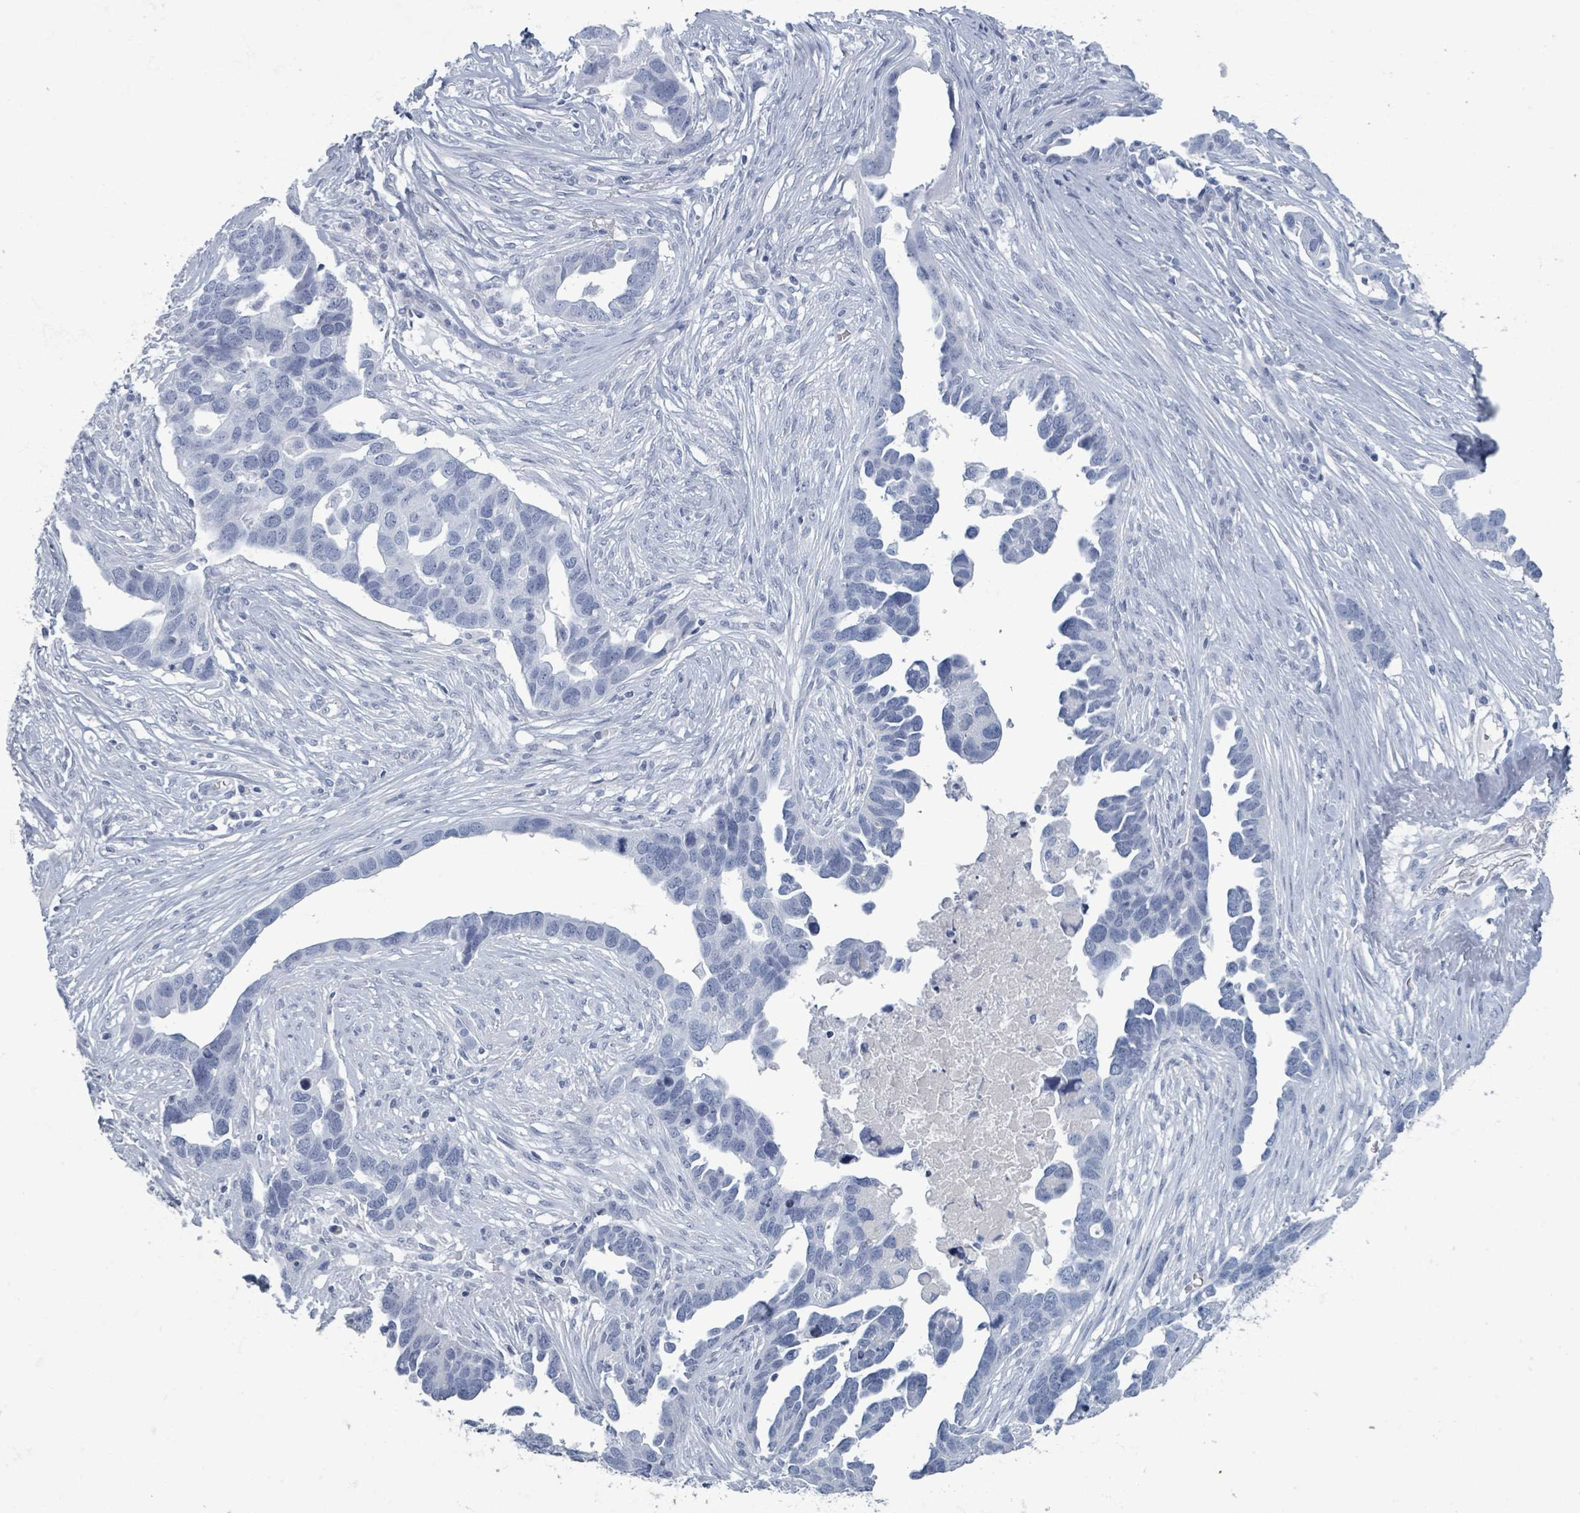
{"staining": {"intensity": "negative", "quantity": "none", "location": "none"}, "tissue": "ovarian cancer", "cell_type": "Tumor cells", "image_type": "cancer", "snomed": [{"axis": "morphology", "description": "Cystadenocarcinoma, serous, NOS"}, {"axis": "topography", "description": "Ovary"}], "caption": "This is a photomicrograph of IHC staining of ovarian serous cystadenocarcinoma, which shows no staining in tumor cells.", "gene": "TAS2R1", "patient": {"sex": "female", "age": 54}}